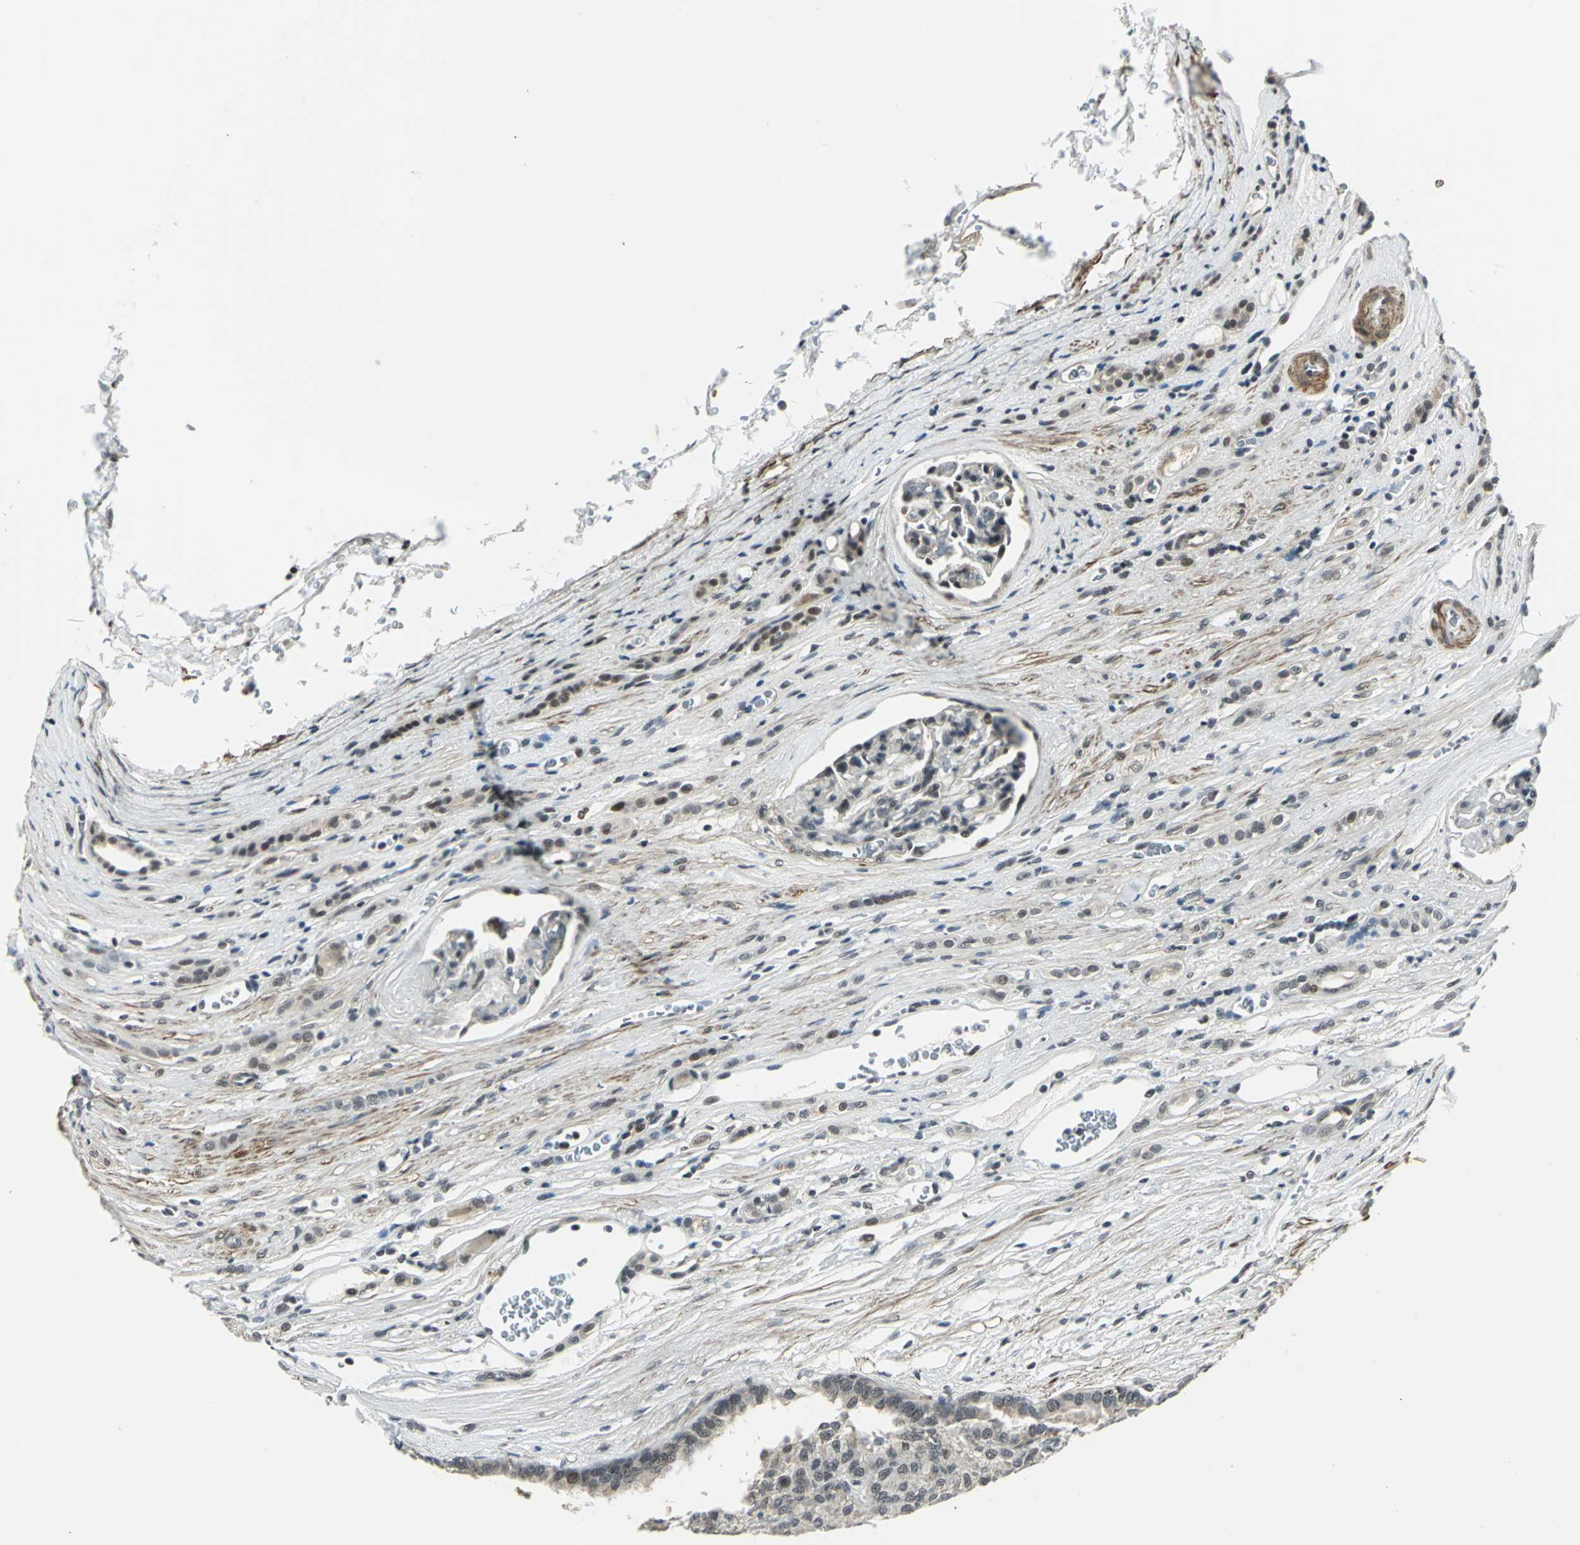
{"staining": {"intensity": "weak", "quantity": ">75%", "location": "cytoplasmic/membranous,nuclear"}, "tissue": "renal cancer", "cell_type": "Tumor cells", "image_type": "cancer", "snomed": [{"axis": "morphology", "description": "Adenocarcinoma, NOS"}, {"axis": "topography", "description": "Kidney"}], "caption": "Tumor cells reveal weak cytoplasmic/membranous and nuclear staining in about >75% of cells in renal adenocarcinoma.", "gene": "MTA1", "patient": {"sex": "male", "age": 46}}